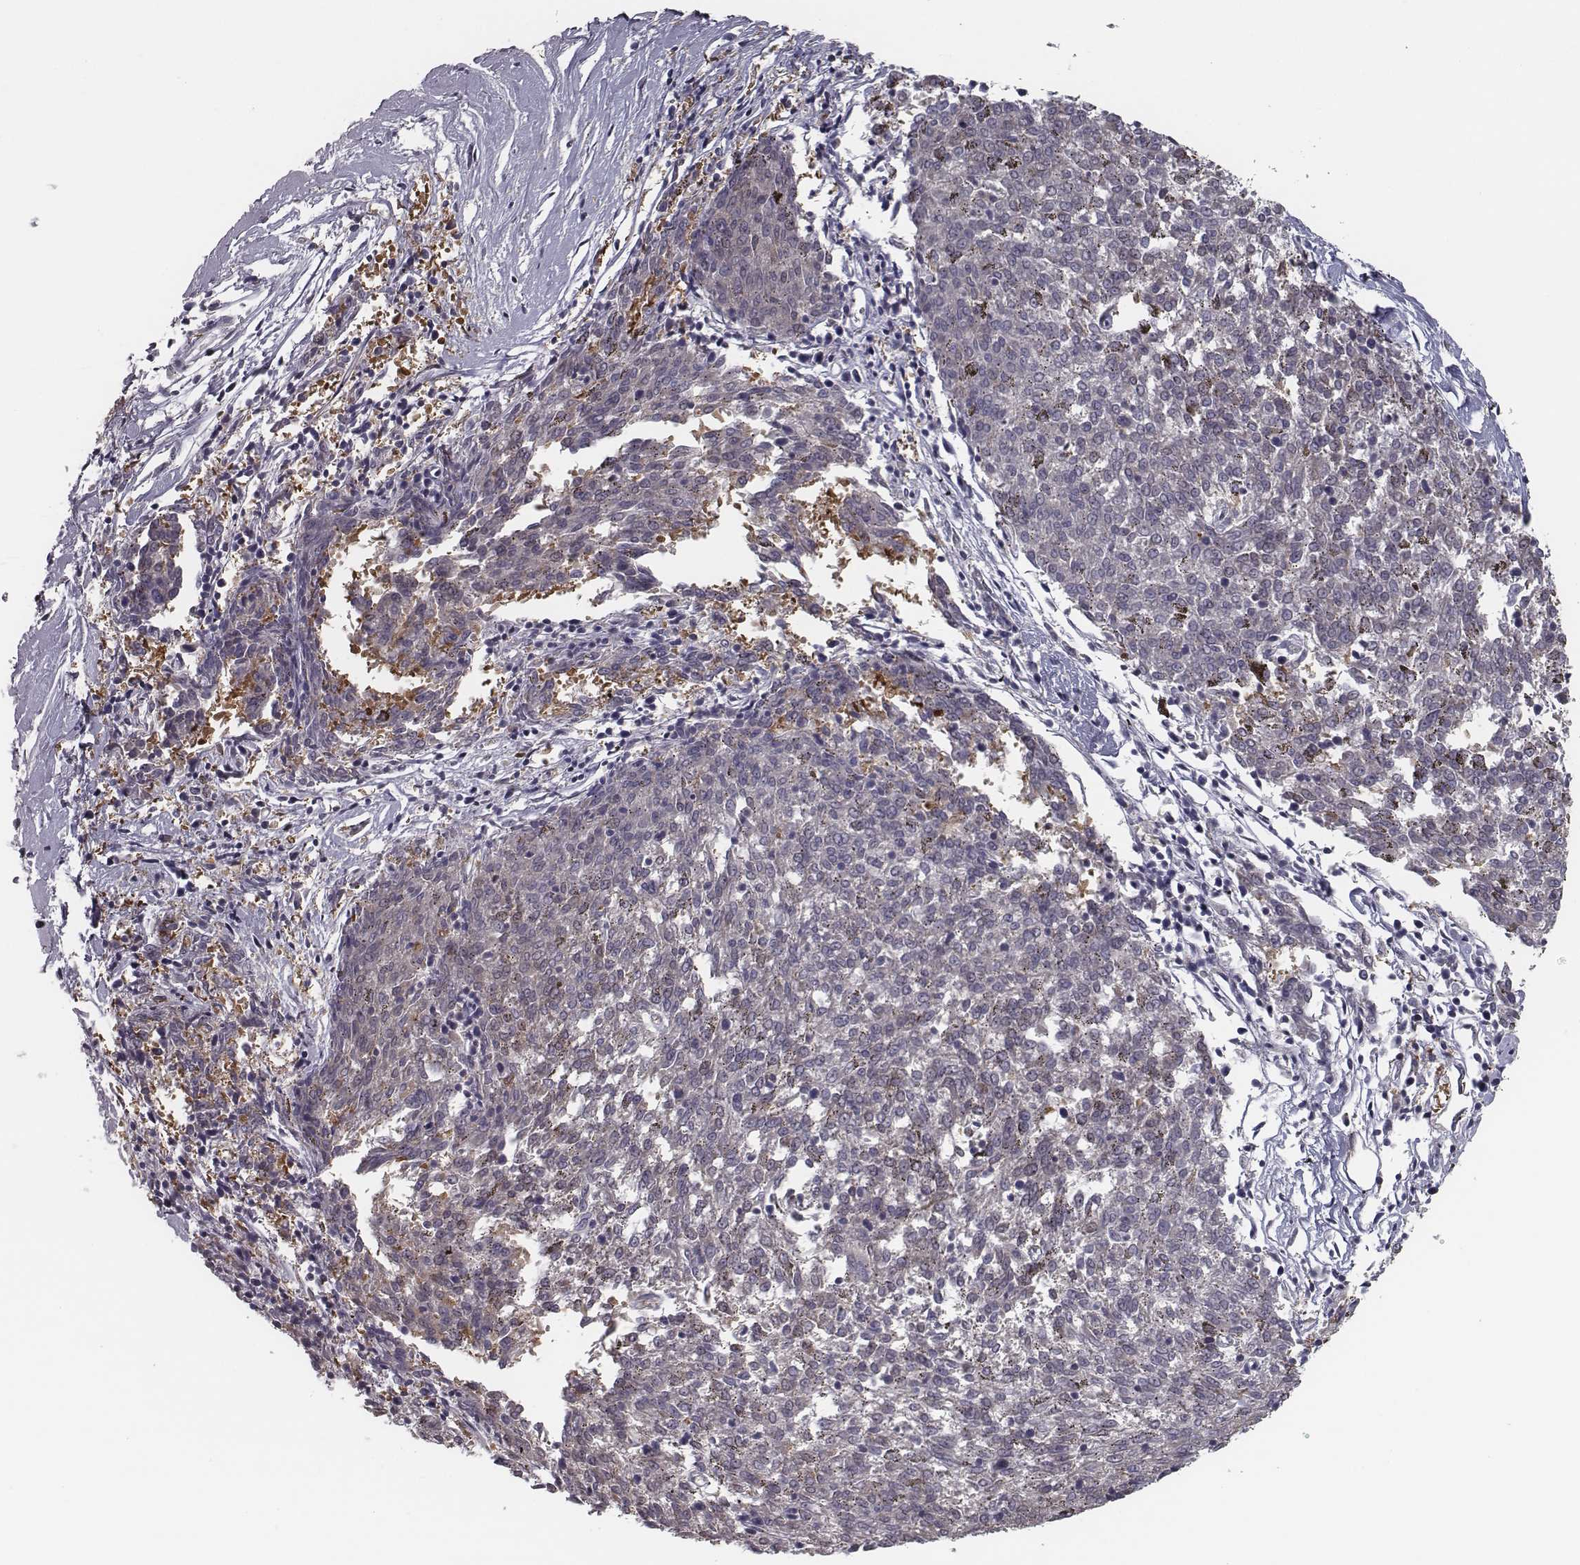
{"staining": {"intensity": "negative", "quantity": "none", "location": "none"}, "tissue": "melanoma", "cell_type": "Tumor cells", "image_type": "cancer", "snomed": [{"axis": "morphology", "description": "Malignant melanoma, NOS"}, {"axis": "topography", "description": "Skin"}], "caption": "Immunohistochemistry (IHC) histopathology image of neoplastic tissue: human malignant melanoma stained with DAB exhibits no significant protein positivity in tumor cells.", "gene": "ISYNA1", "patient": {"sex": "female", "age": 72}}